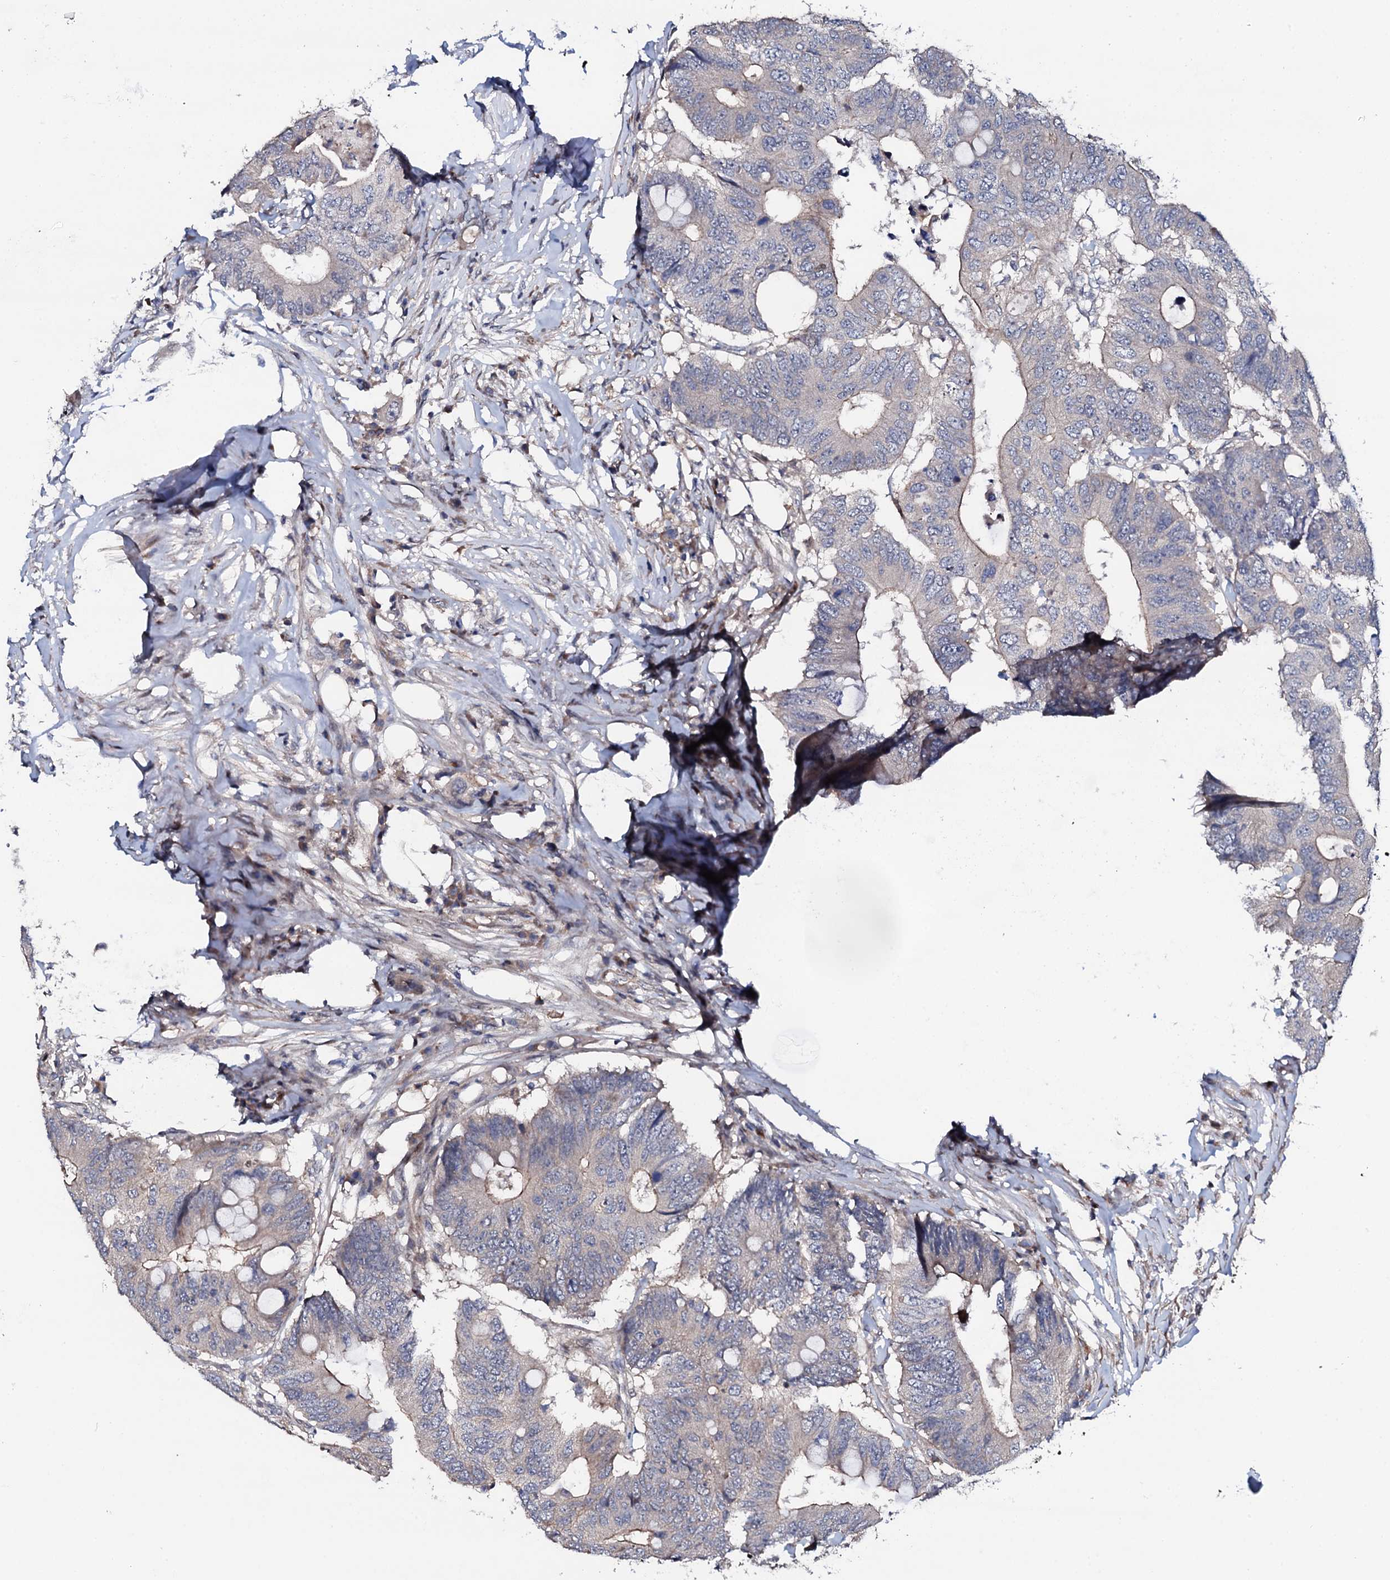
{"staining": {"intensity": "negative", "quantity": "none", "location": "none"}, "tissue": "colorectal cancer", "cell_type": "Tumor cells", "image_type": "cancer", "snomed": [{"axis": "morphology", "description": "Adenocarcinoma, NOS"}, {"axis": "topography", "description": "Colon"}], "caption": "There is no significant staining in tumor cells of colorectal cancer (adenocarcinoma).", "gene": "CIAO2A", "patient": {"sex": "male", "age": 71}}